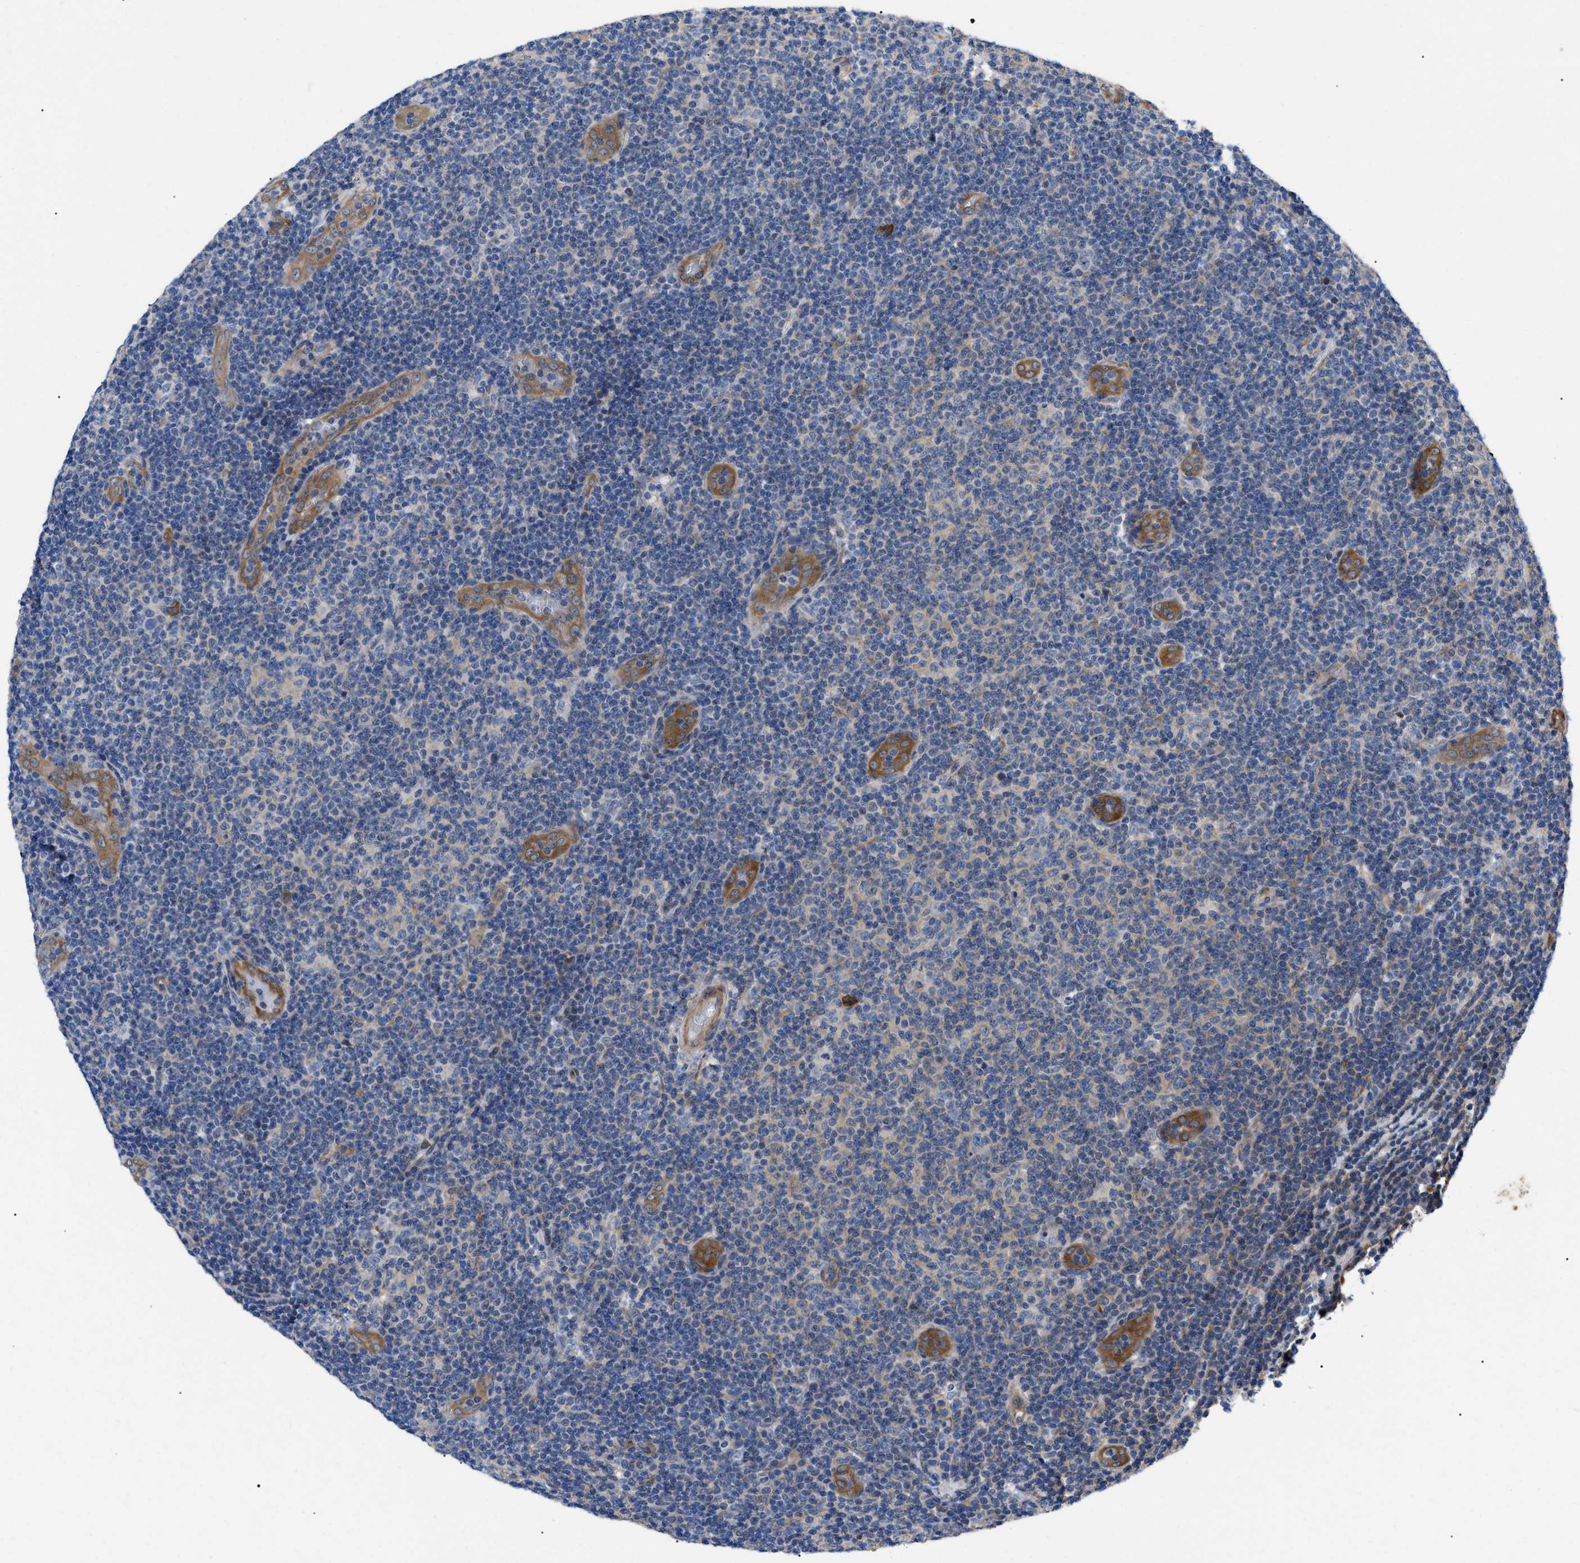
{"staining": {"intensity": "negative", "quantity": "none", "location": "none"}, "tissue": "lymphoma", "cell_type": "Tumor cells", "image_type": "cancer", "snomed": [{"axis": "morphology", "description": "Malignant lymphoma, non-Hodgkin's type, Low grade"}, {"axis": "topography", "description": "Lymph node"}], "caption": "Immunohistochemical staining of lymphoma reveals no significant positivity in tumor cells. (DAB immunohistochemistry, high magnification).", "gene": "HSPB8", "patient": {"sex": "male", "age": 83}}